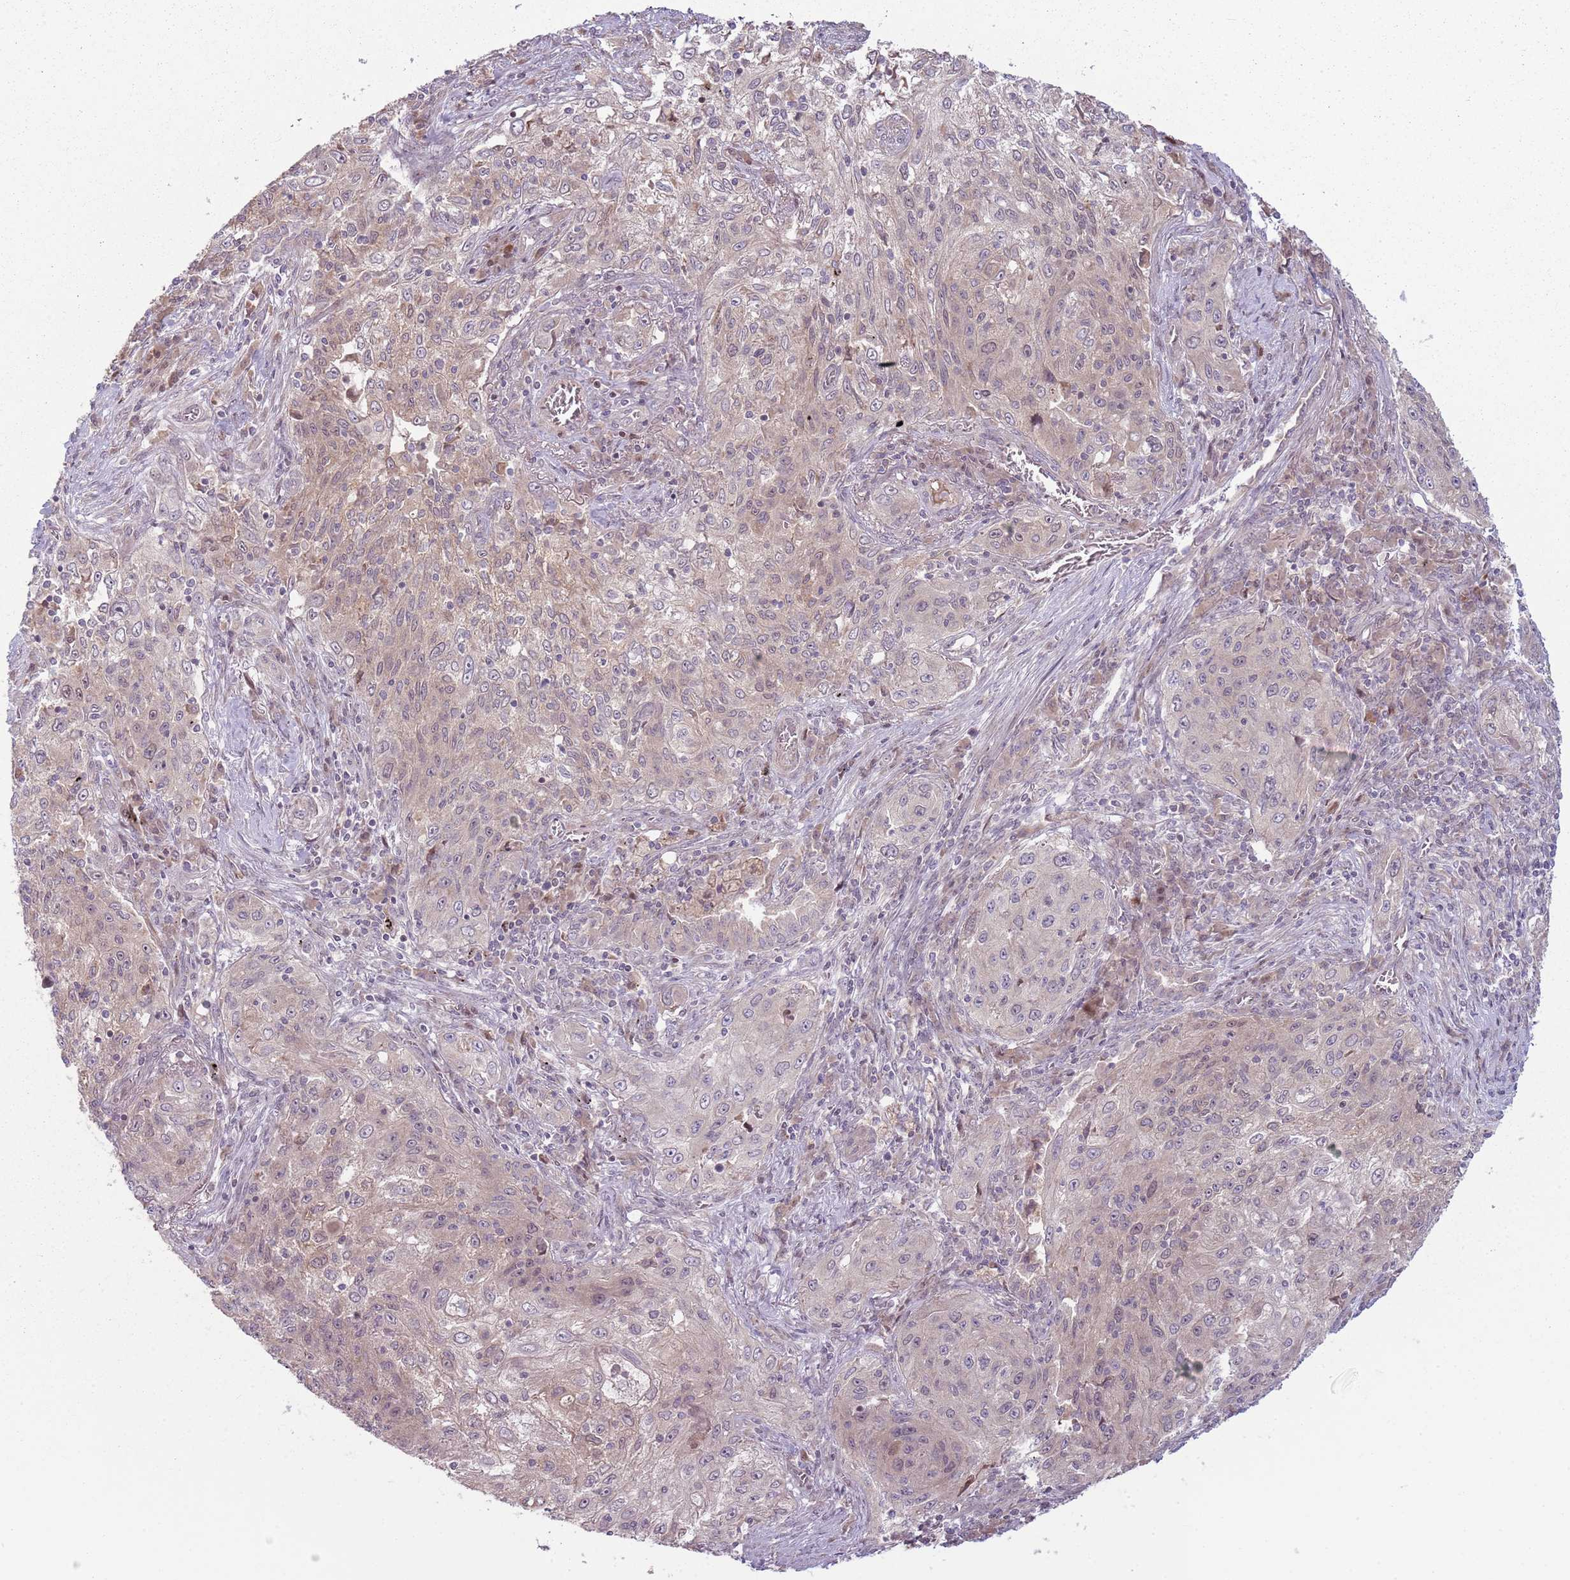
{"staining": {"intensity": "weak", "quantity": "25%-75%", "location": "cytoplasmic/membranous"}, "tissue": "lung cancer", "cell_type": "Tumor cells", "image_type": "cancer", "snomed": [{"axis": "morphology", "description": "Squamous cell carcinoma, NOS"}, {"axis": "topography", "description": "Lung"}], "caption": "DAB (3,3'-diaminobenzidine) immunohistochemical staining of lung squamous cell carcinoma demonstrates weak cytoplasmic/membranous protein staining in approximately 25%-75% of tumor cells. (DAB IHC, brown staining for protein, blue staining for nuclei).", "gene": "ADGRG1", "patient": {"sex": "female", "age": 69}}